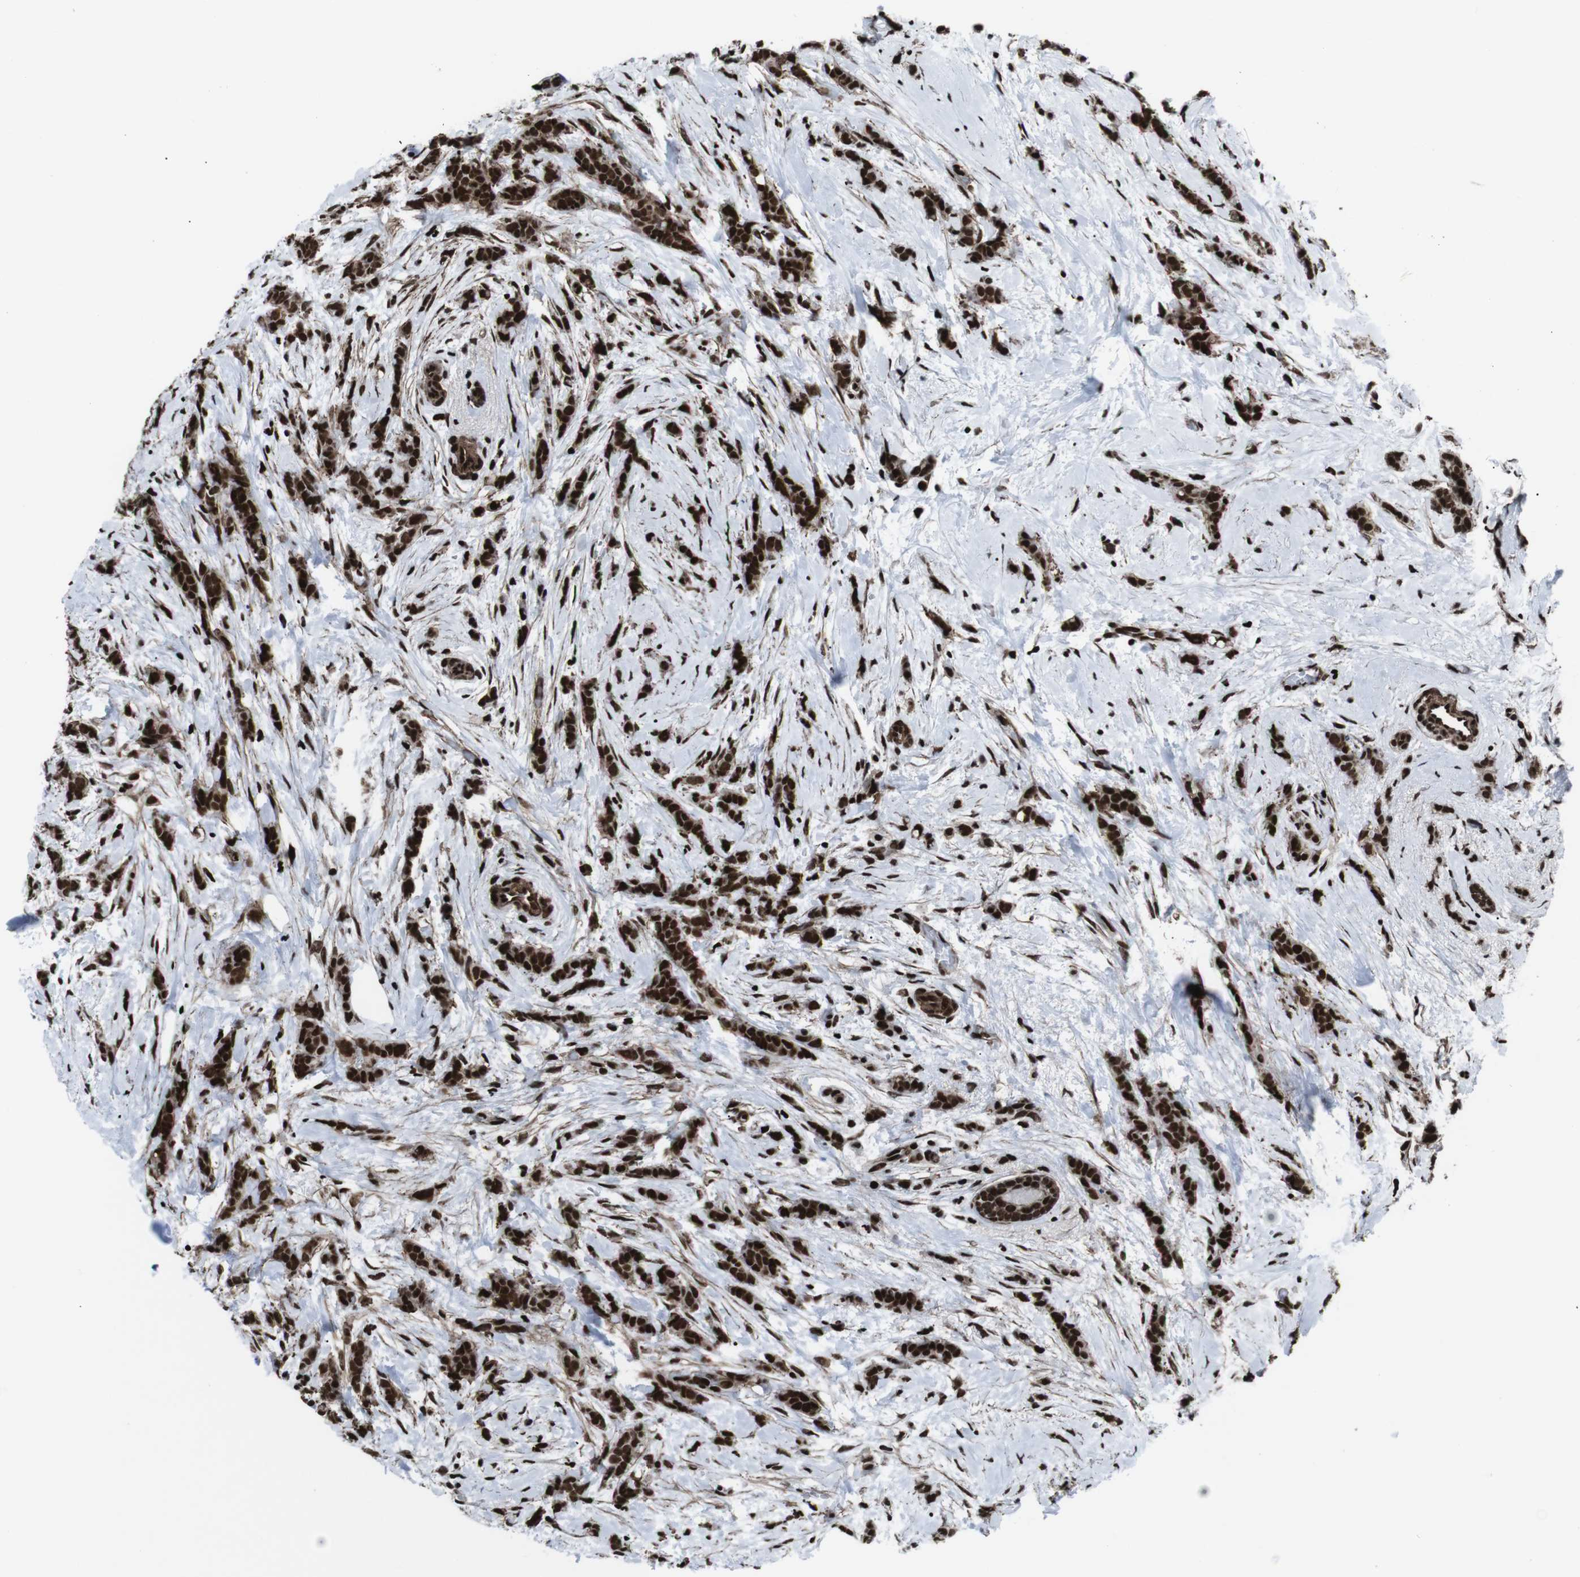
{"staining": {"intensity": "strong", "quantity": ">75%", "location": "cytoplasmic/membranous,nuclear"}, "tissue": "breast cancer", "cell_type": "Tumor cells", "image_type": "cancer", "snomed": [{"axis": "morphology", "description": "Lobular carcinoma, in situ"}, {"axis": "morphology", "description": "Lobular carcinoma"}, {"axis": "topography", "description": "Breast"}], "caption": "Lobular carcinoma (breast) stained with a brown dye reveals strong cytoplasmic/membranous and nuclear positive expression in approximately >75% of tumor cells.", "gene": "HNRNPU", "patient": {"sex": "female", "age": 41}}